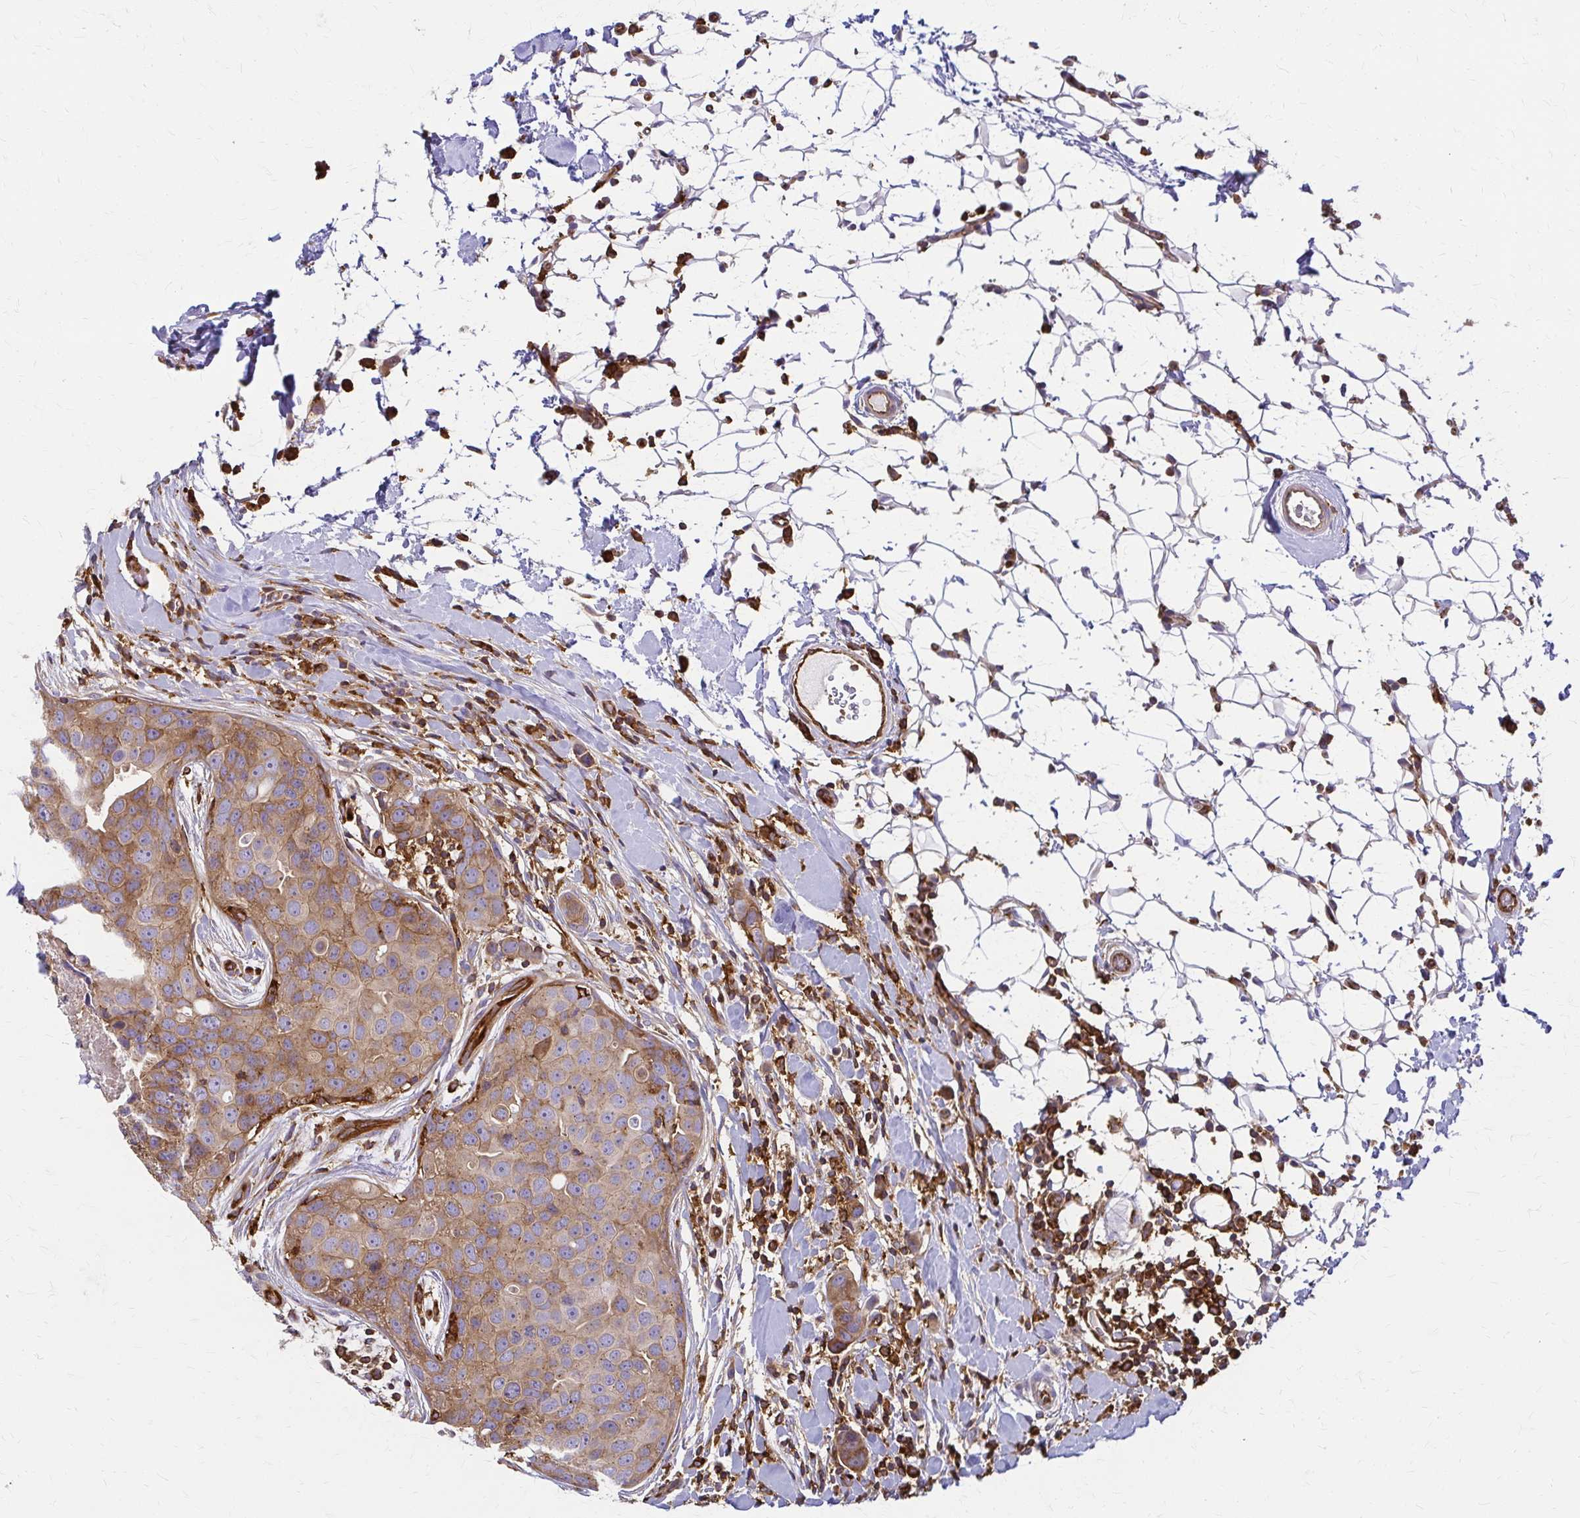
{"staining": {"intensity": "moderate", "quantity": ">75%", "location": "cytoplasmic/membranous"}, "tissue": "breast cancer", "cell_type": "Tumor cells", "image_type": "cancer", "snomed": [{"axis": "morphology", "description": "Duct carcinoma"}, {"axis": "topography", "description": "Breast"}], "caption": "Brown immunohistochemical staining in breast intraductal carcinoma displays moderate cytoplasmic/membranous staining in about >75% of tumor cells.", "gene": "WASF2", "patient": {"sex": "female", "age": 24}}